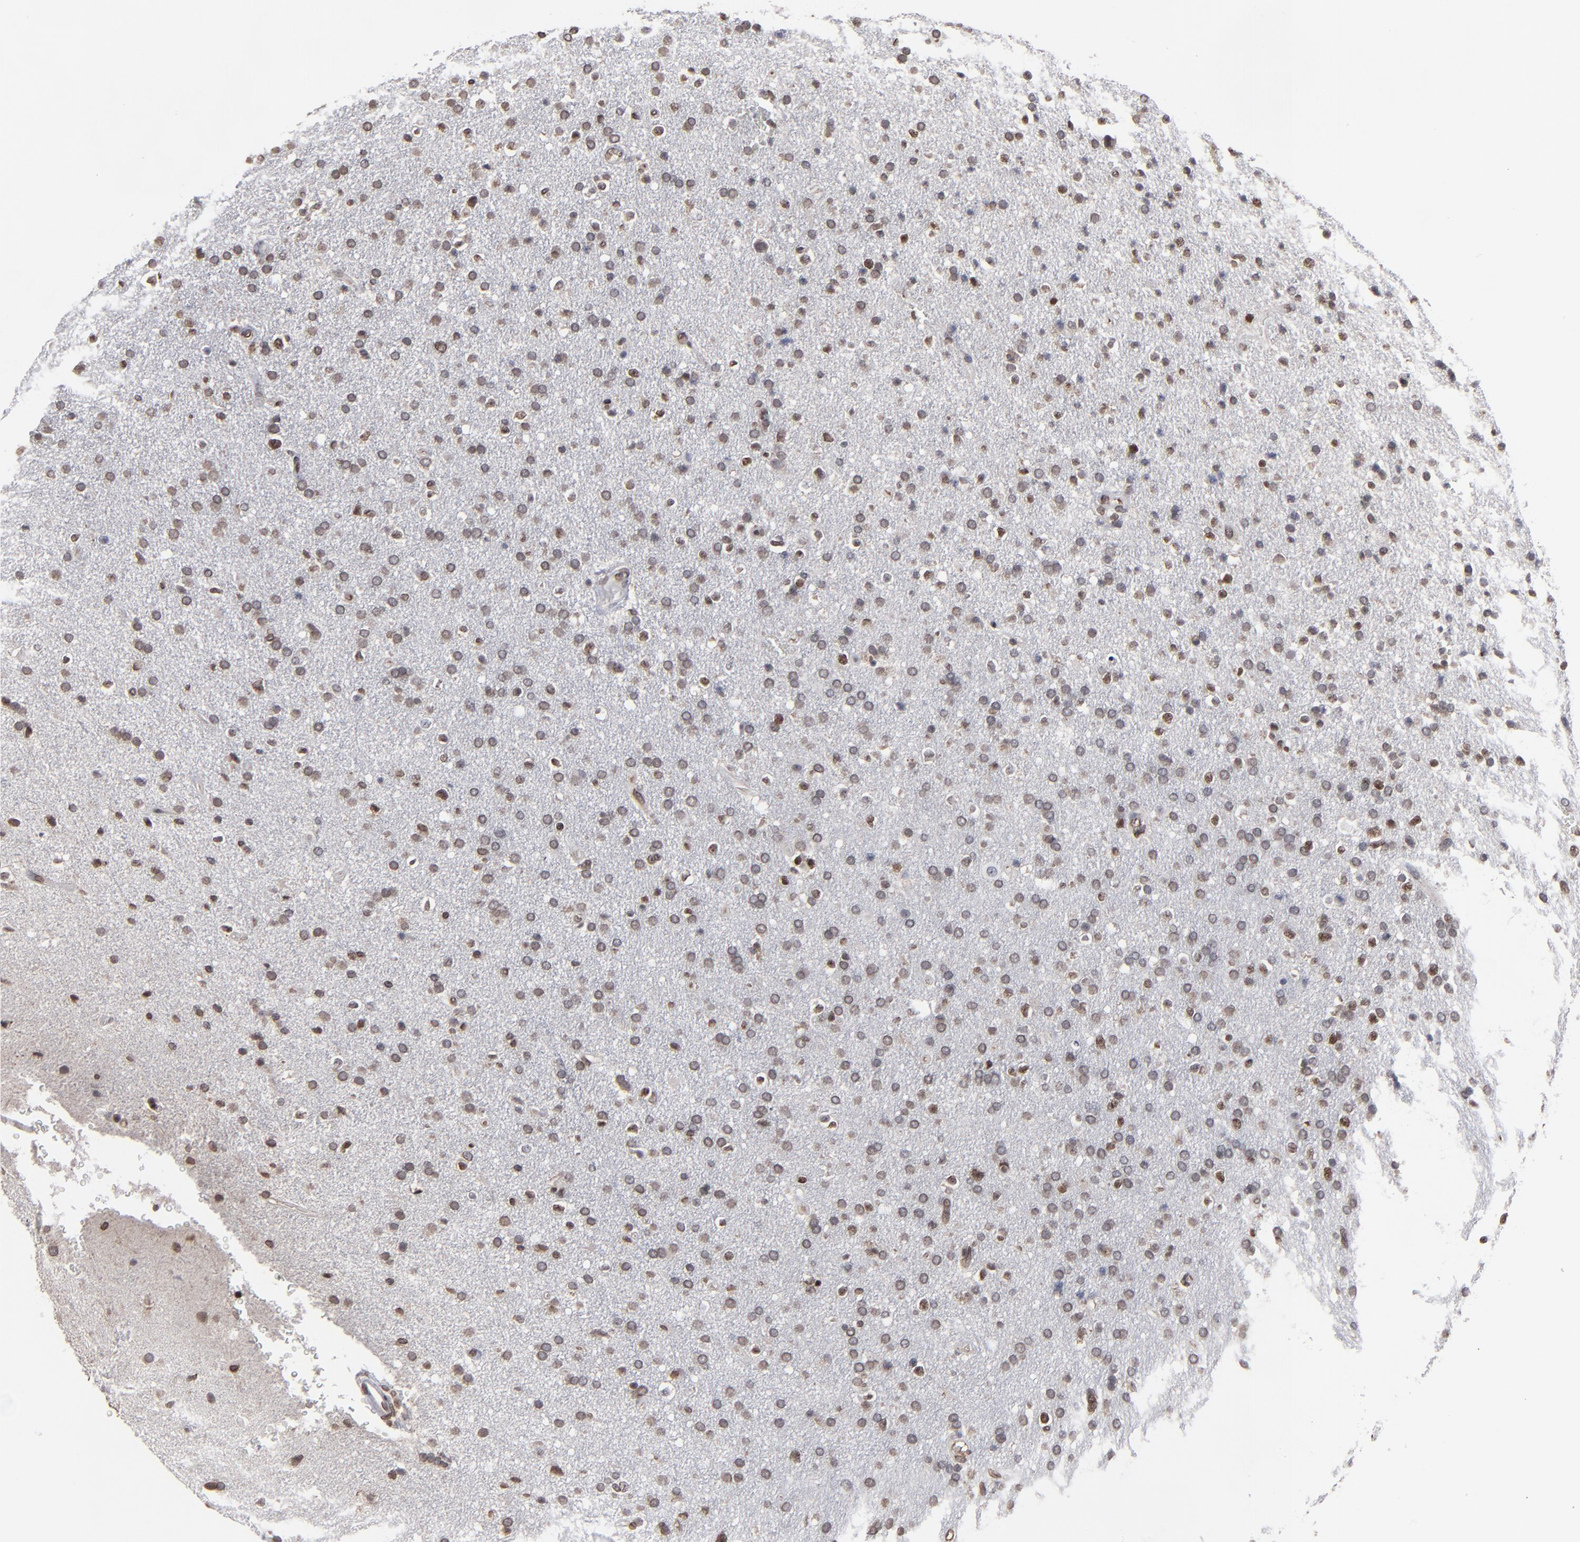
{"staining": {"intensity": "moderate", "quantity": "25%-75%", "location": "nuclear"}, "tissue": "glioma", "cell_type": "Tumor cells", "image_type": "cancer", "snomed": [{"axis": "morphology", "description": "Glioma, malignant, High grade"}, {"axis": "topography", "description": "Brain"}], "caption": "Immunohistochemistry (IHC) of human malignant glioma (high-grade) shows medium levels of moderate nuclear staining in about 25%-75% of tumor cells.", "gene": "BAZ1A", "patient": {"sex": "male", "age": 33}}